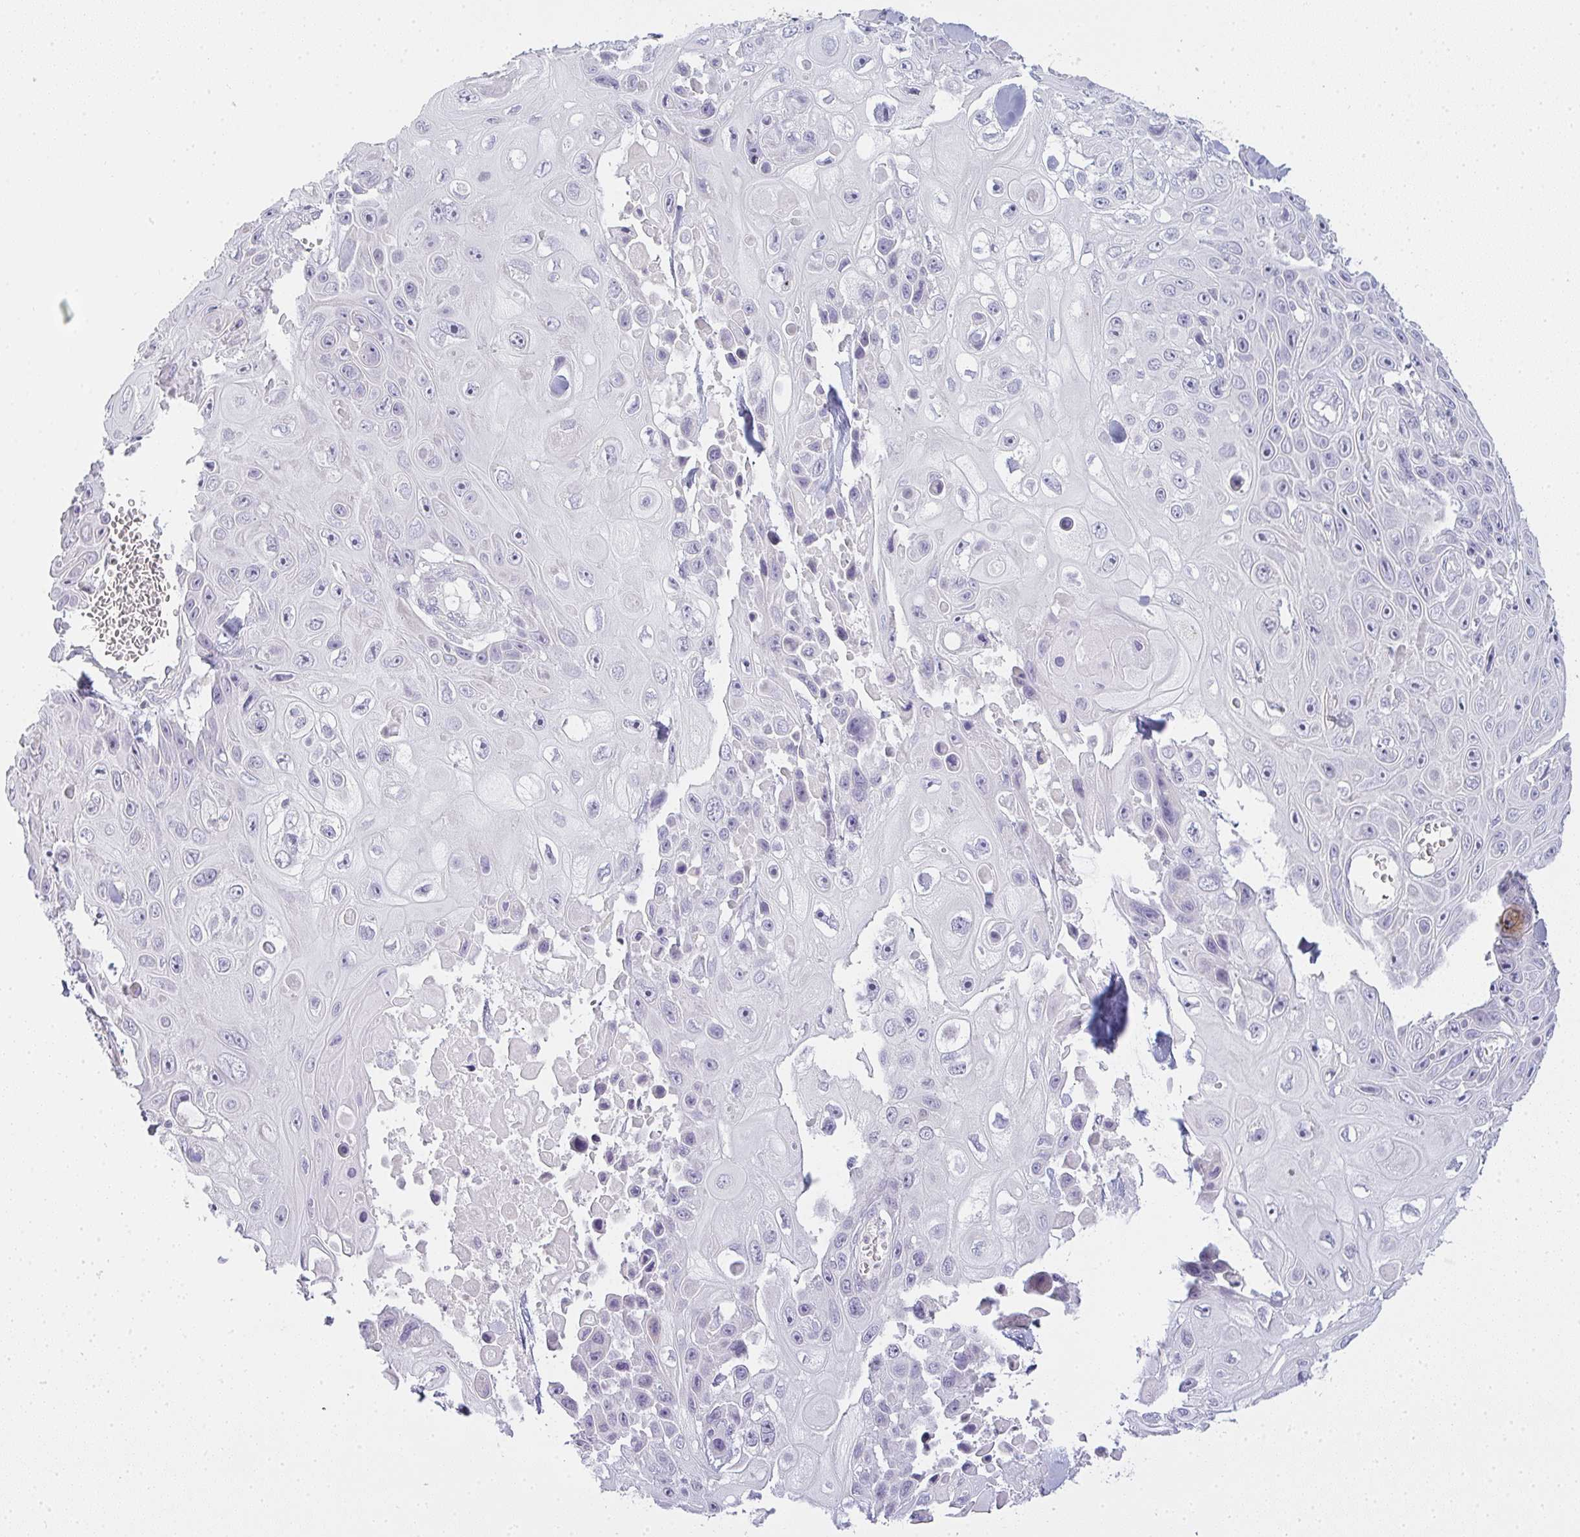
{"staining": {"intensity": "negative", "quantity": "none", "location": "none"}, "tissue": "skin cancer", "cell_type": "Tumor cells", "image_type": "cancer", "snomed": [{"axis": "morphology", "description": "Squamous cell carcinoma, NOS"}, {"axis": "topography", "description": "Skin"}], "caption": "Tumor cells show no significant protein positivity in skin cancer.", "gene": "SIRPB2", "patient": {"sex": "male", "age": 82}}